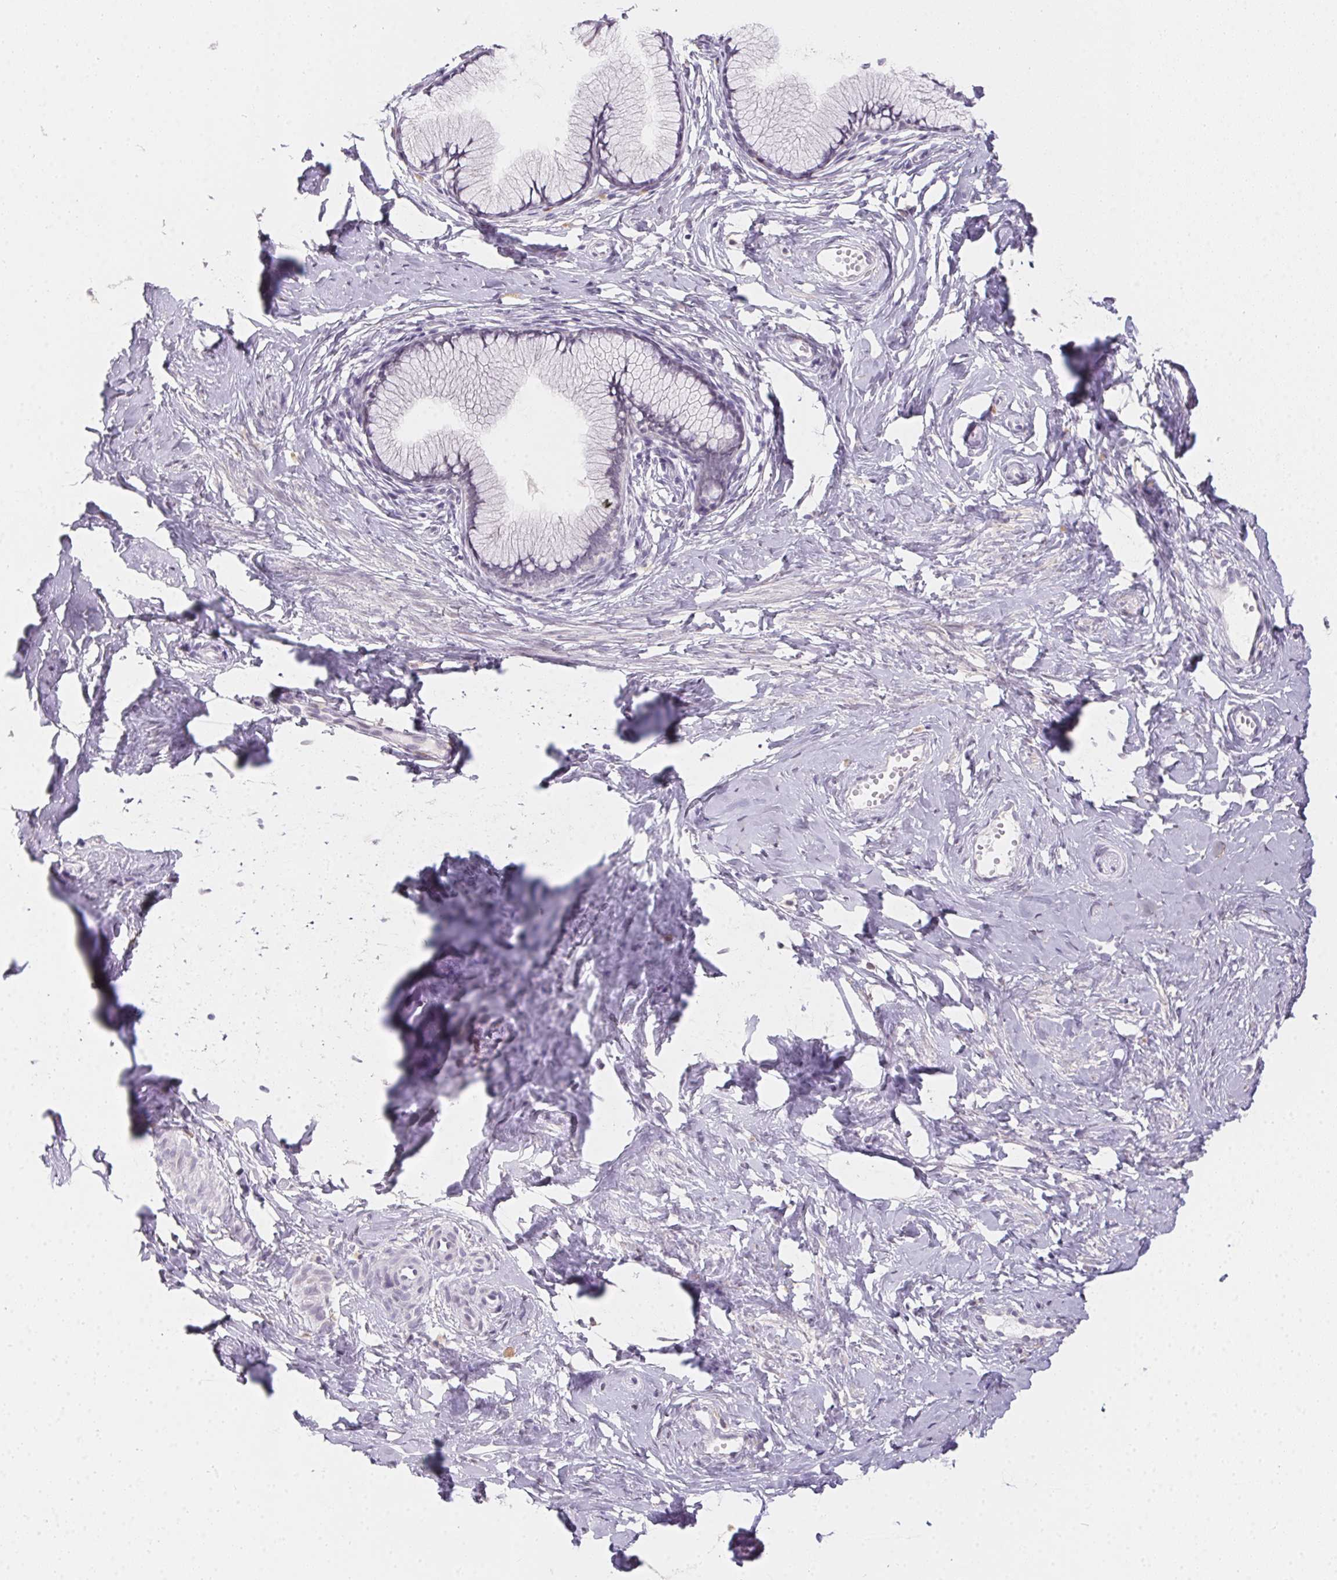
{"staining": {"intensity": "negative", "quantity": "none", "location": "none"}, "tissue": "cervix", "cell_type": "Glandular cells", "image_type": "normal", "snomed": [{"axis": "morphology", "description": "Normal tissue, NOS"}, {"axis": "topography", "description": "Cervix"}], "caption": "Micrograph shows no protein staining in glandular cells of benign cervix. Brightfield microscopy of immunohistochemistry stained with DAB (3,3'-diaminobenzidine) (brown) and hematoxylin (blue), captured at high magnification.", "gene": "MORC1", "patient": {"sex": "female", "age": 40}}